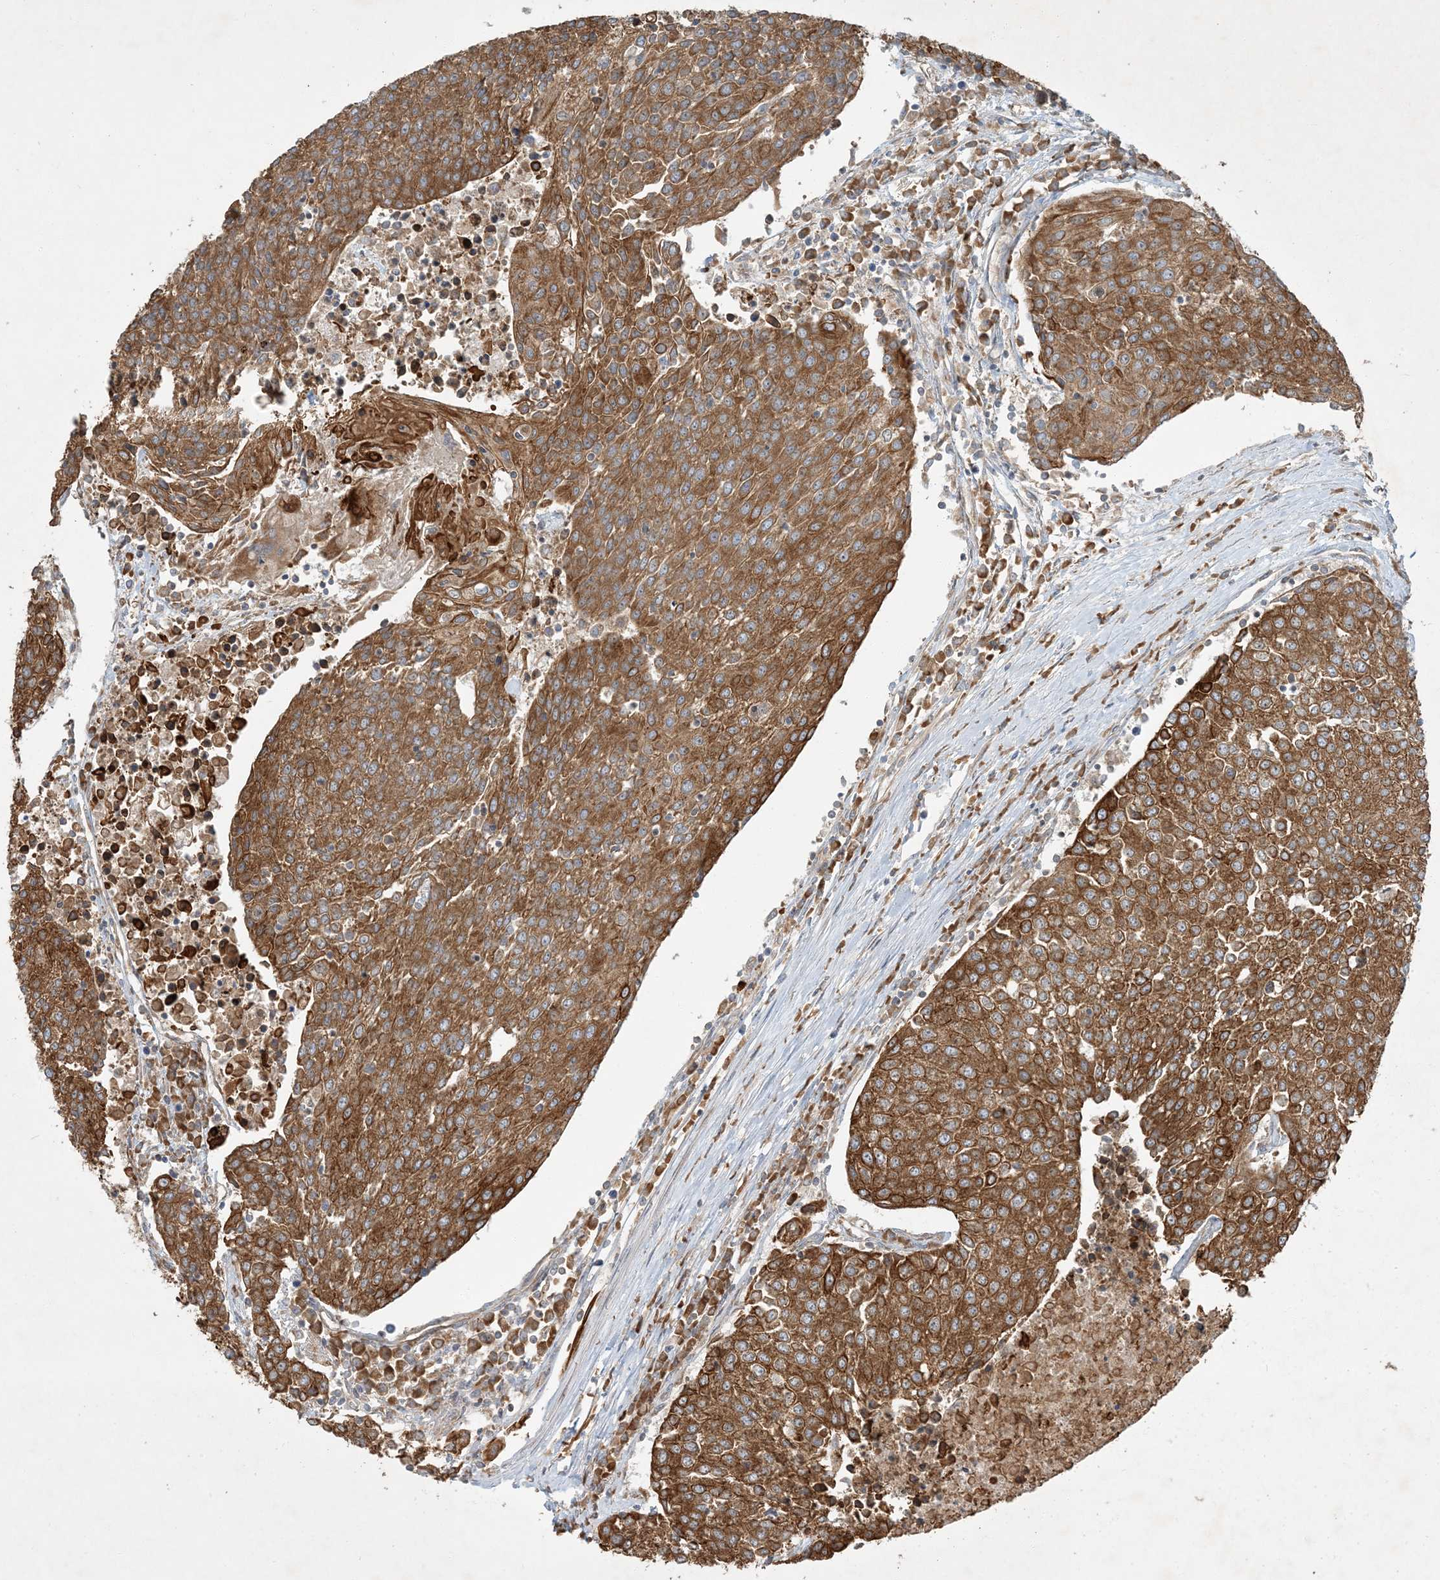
{"staining": {"intensity": "moderate", "quantity": ">75%", "location": "cytoplasmic/membranous"}, "tissue": "urothelial cancer", "cell_type": "Tumor cells", "image_type": "cancer", "snomed": [{"axis": "morphology", "description": "Urothelial carcinoma, High grade"}, {"axis": "topography", "description": "Urinary bladder"}], "caption": "Approximately >75% of tumor cells in human urothelial cancer demonstrate moderate cytoplasmic/membranous protein staining as visualized by brown immunohistochemical staining.", "gene": "COMMD8", "patient": {"sex": "female", "age": 85}}